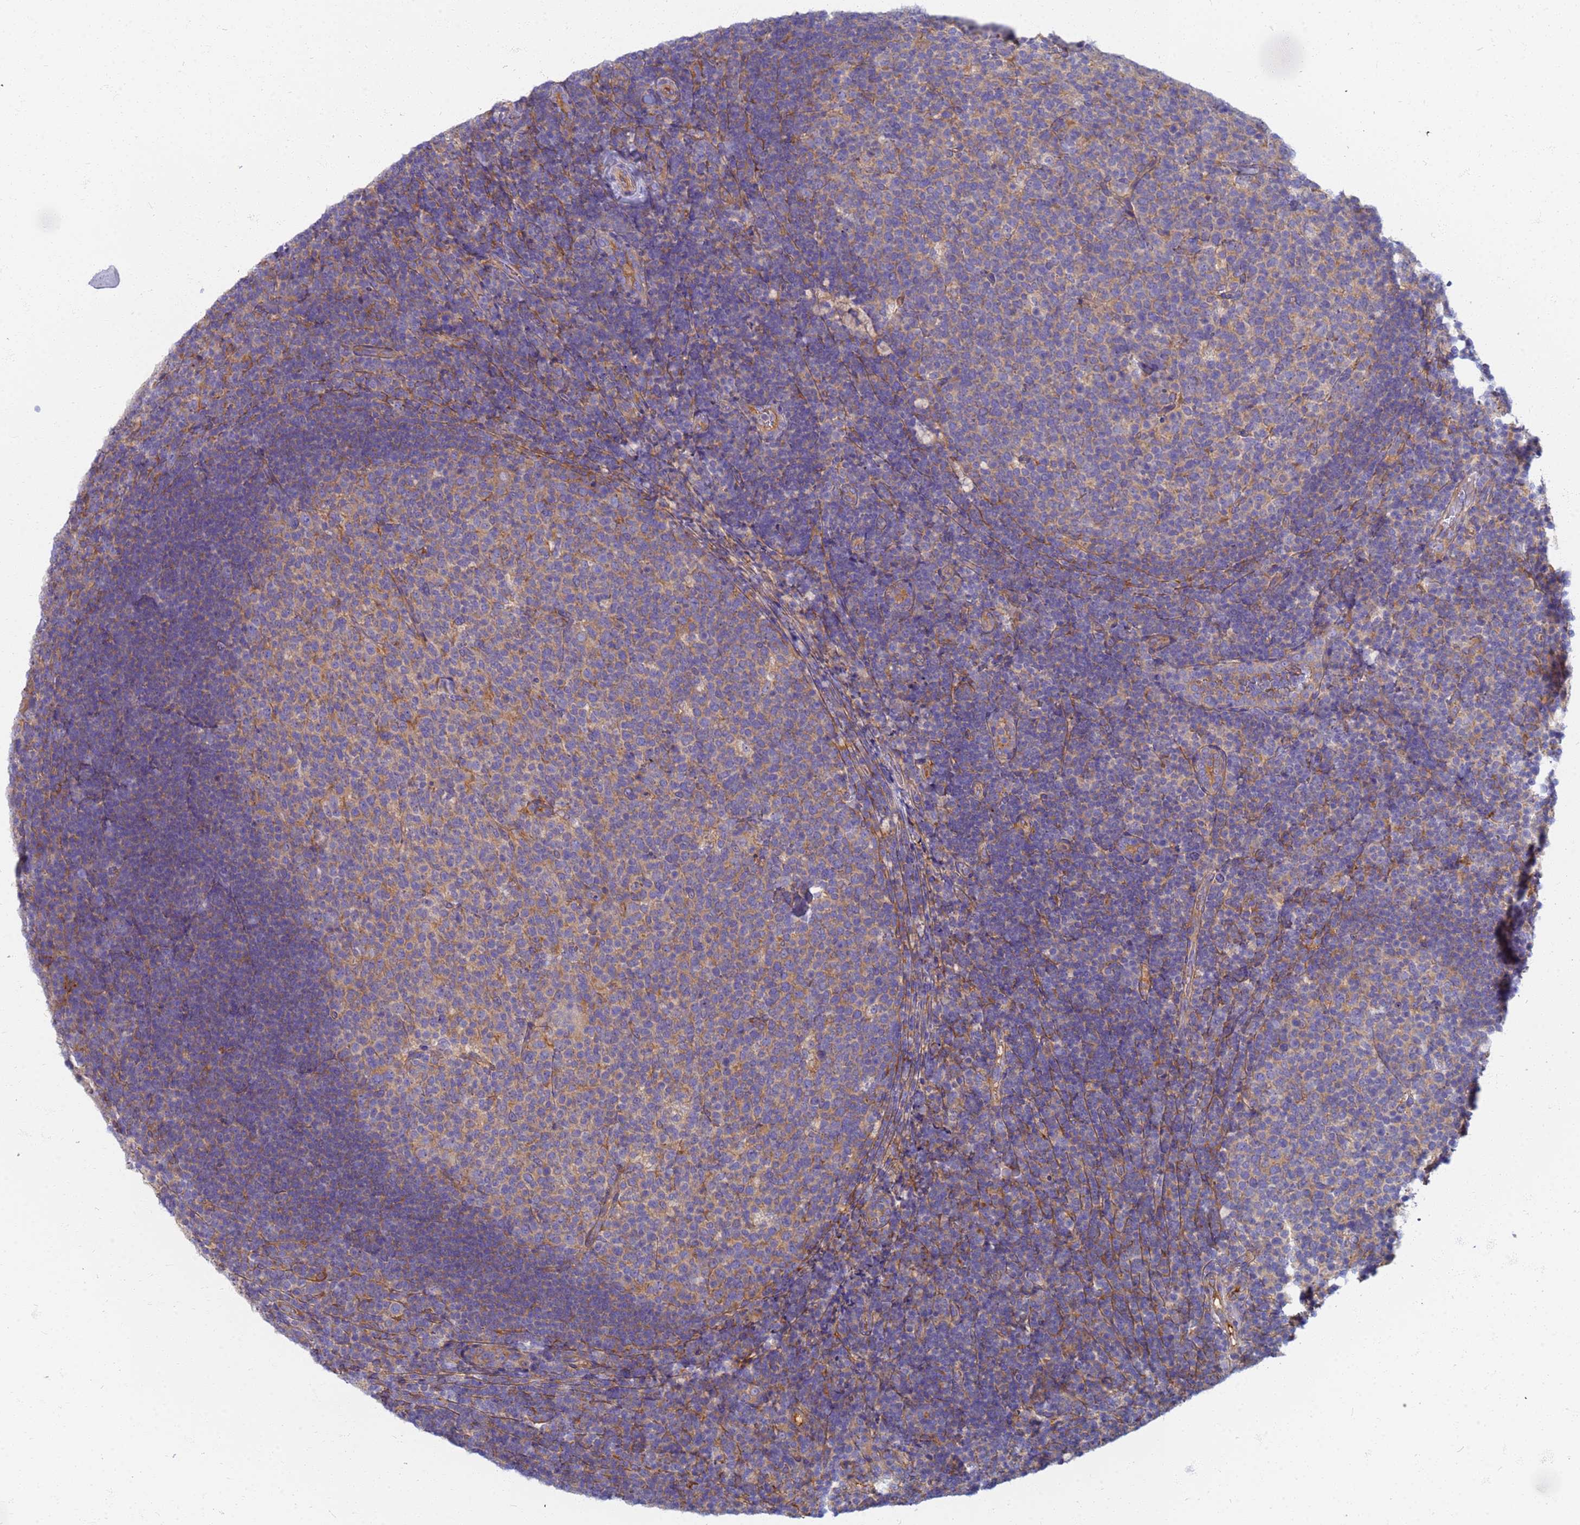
{"staining": {"intensity": "weak", "quantity": "25%-75%", "location": "cytoplasmic/membranous"}, "tissue": "tonsil", "cell_type": "Germinal center cells", "image_type": "normal", "snomed": [{"axis": "morphology", "description": "Normal tissue, NOS"}, {"axis": "topography", "description": "Tonsil"}], "caption": "Brown immunohistochemical staining in benign tonsil demonstrates weak cytoplasmic/membranous positivity in approximately 25%-75% of germinal center cells.", "gene": "EEA1", "patient": {"sex": "female", "age": 10}}